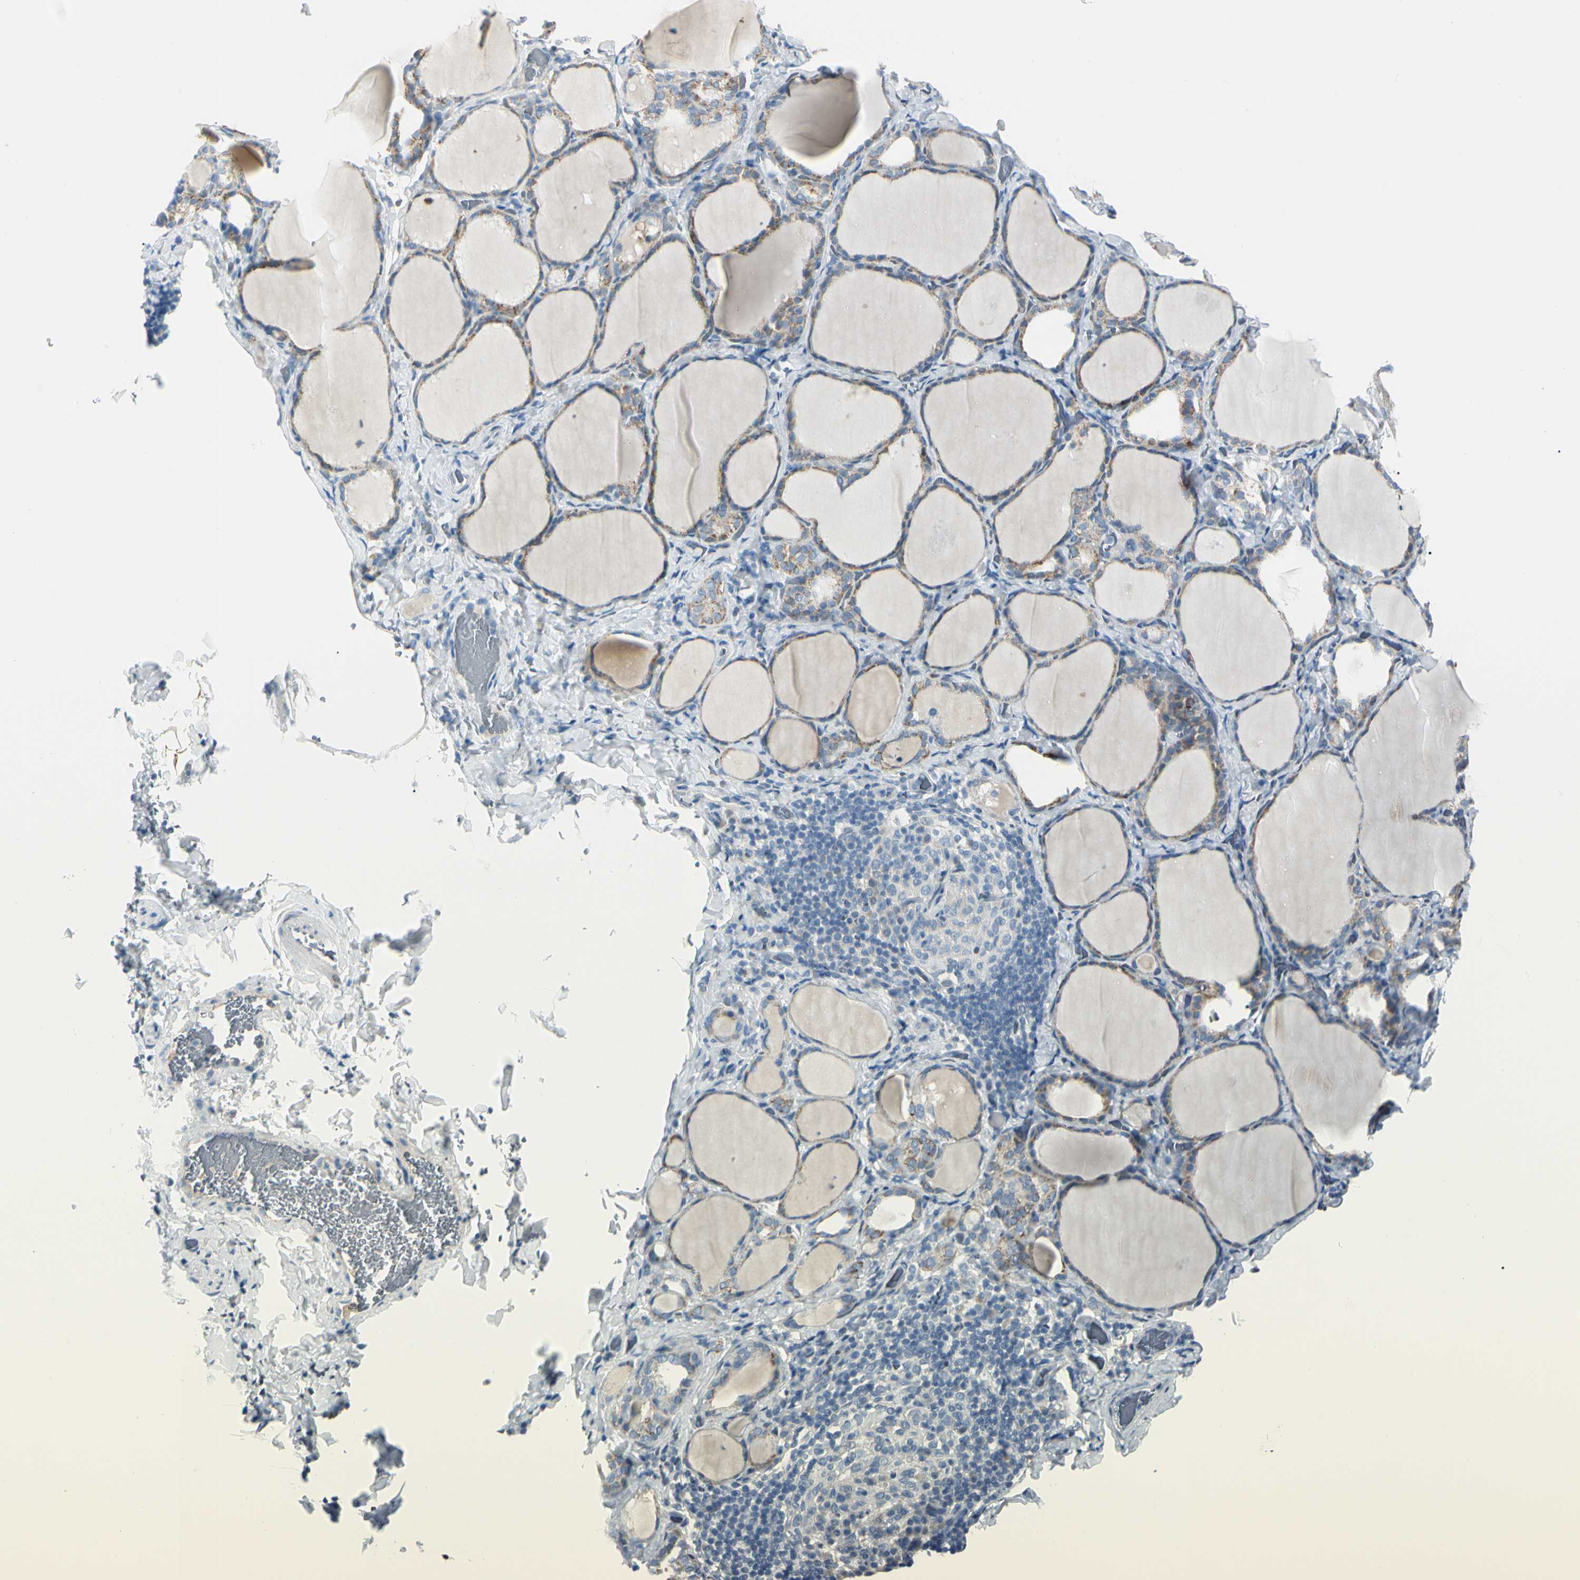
{"staining": {"intensity": "weak", "quantity": ">75%", "location": "cytoplasmic/membranous"}, "tissue": "thyroid gland", "cell_type": "Glandular cells", "image_type": "normal", "snomed": [{"axis": "morphology", "description": "Normal tissue, NOS"}, {"axis": "morphology", "description": "Papillary adenocarcinoma, NOS"}, {"axis": "topography", "description": "Thyroid gland"}], "caption": "Brown immunohistochemical staining in normal human thyroid gland demonstrates weak cytoplasmic/membranous expression in approximately >75% of glandular cells.", "gene": "SLC6A15", "patient": {"sex": "female", "age": 30}}